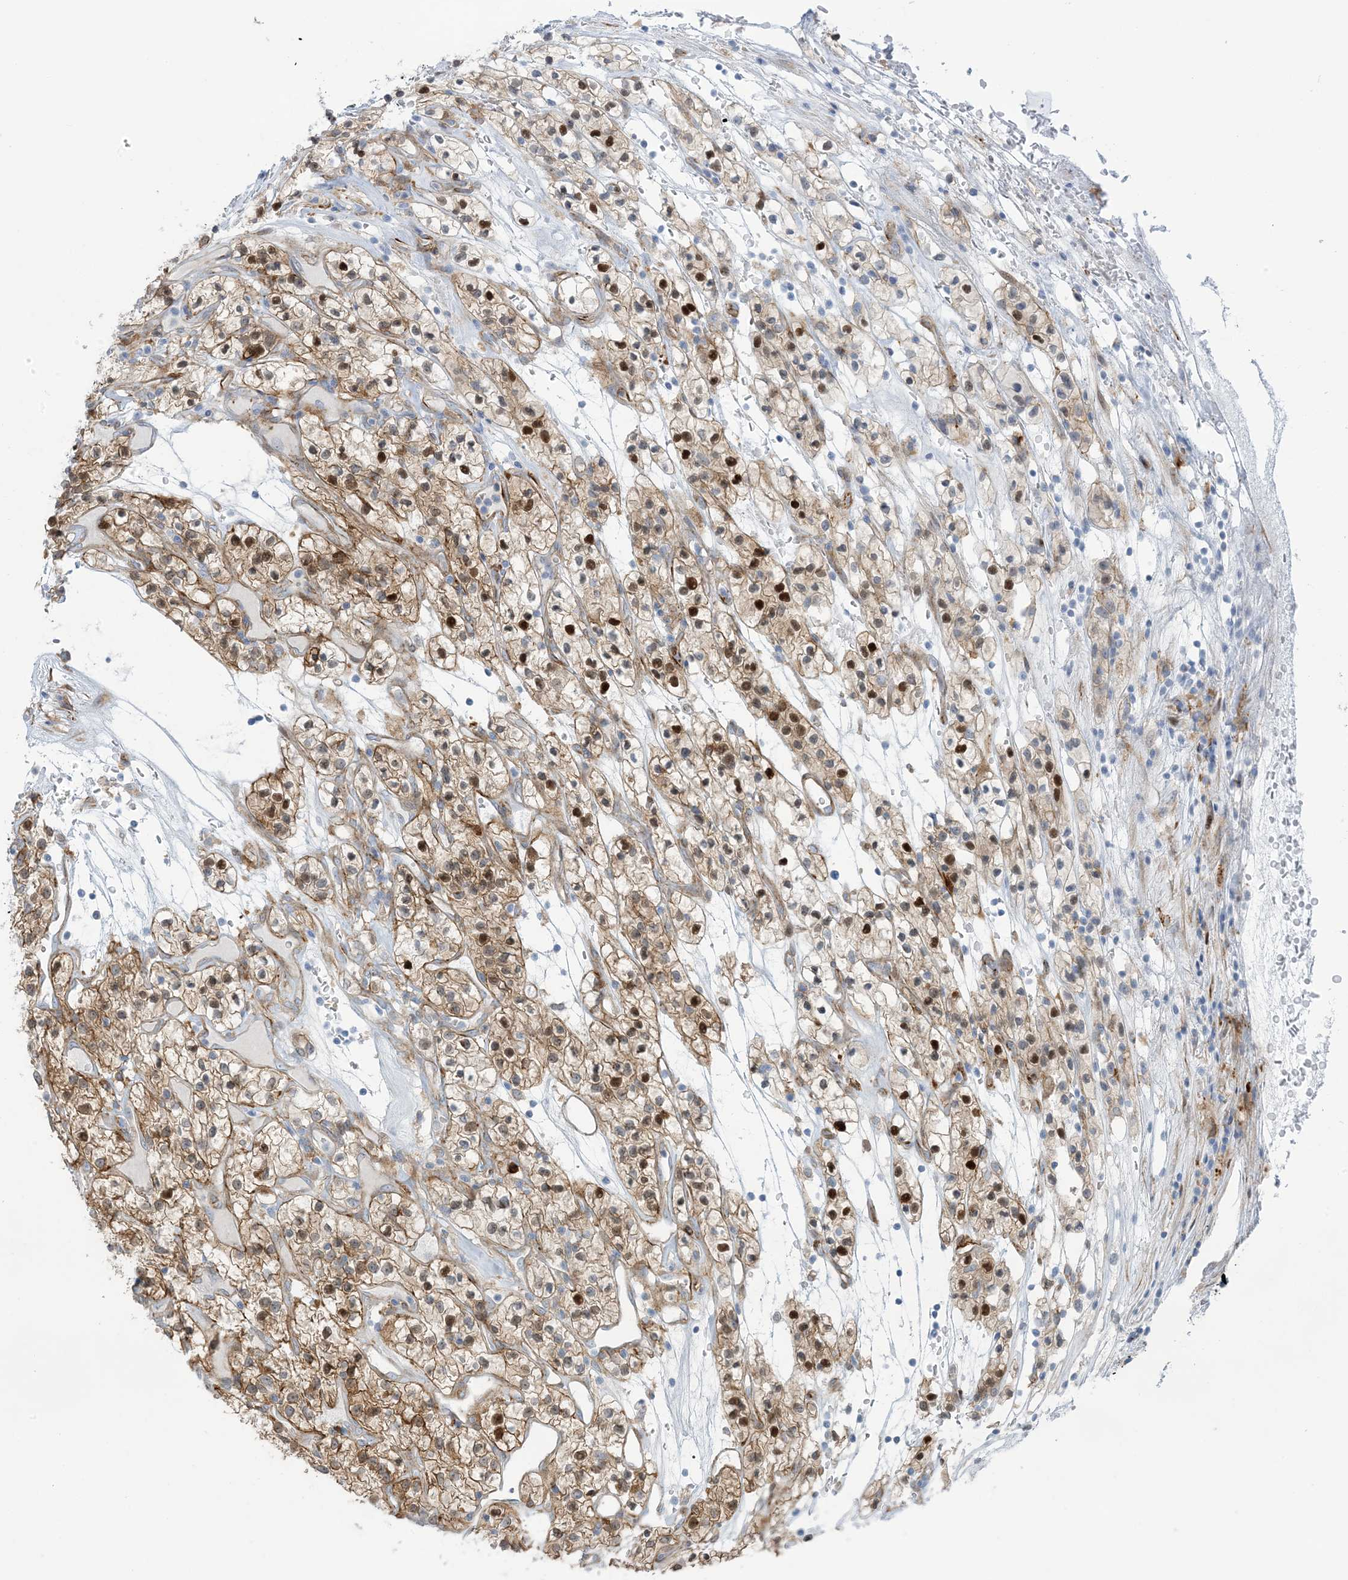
{"staining": {"intensity": "moderate", "quantity": ">75%", "location": "cytoplasmic/membranous,nuclear"}, "tissue": "renal cancer", "cell_type": "Tumor cells", "image_type": "cancer", "snomed": [{"axis": "morphology", "description": "Adenocarcinoma, NOS"}, {"axis": "topography", "description": "Kidney"}], "caption": "A high-resolution photomicrograph shows immunohistochemistry staining of renal cancer (adenocarcinoma), which displays moderate cytoplasmic/membranous and nuclear expression in approximately >75% of tumor cells. (Brightfield microscopy of DAB IHC at high magnification).", "gene": "ICMT", "patient": {"sex": "female", "age": 57}}